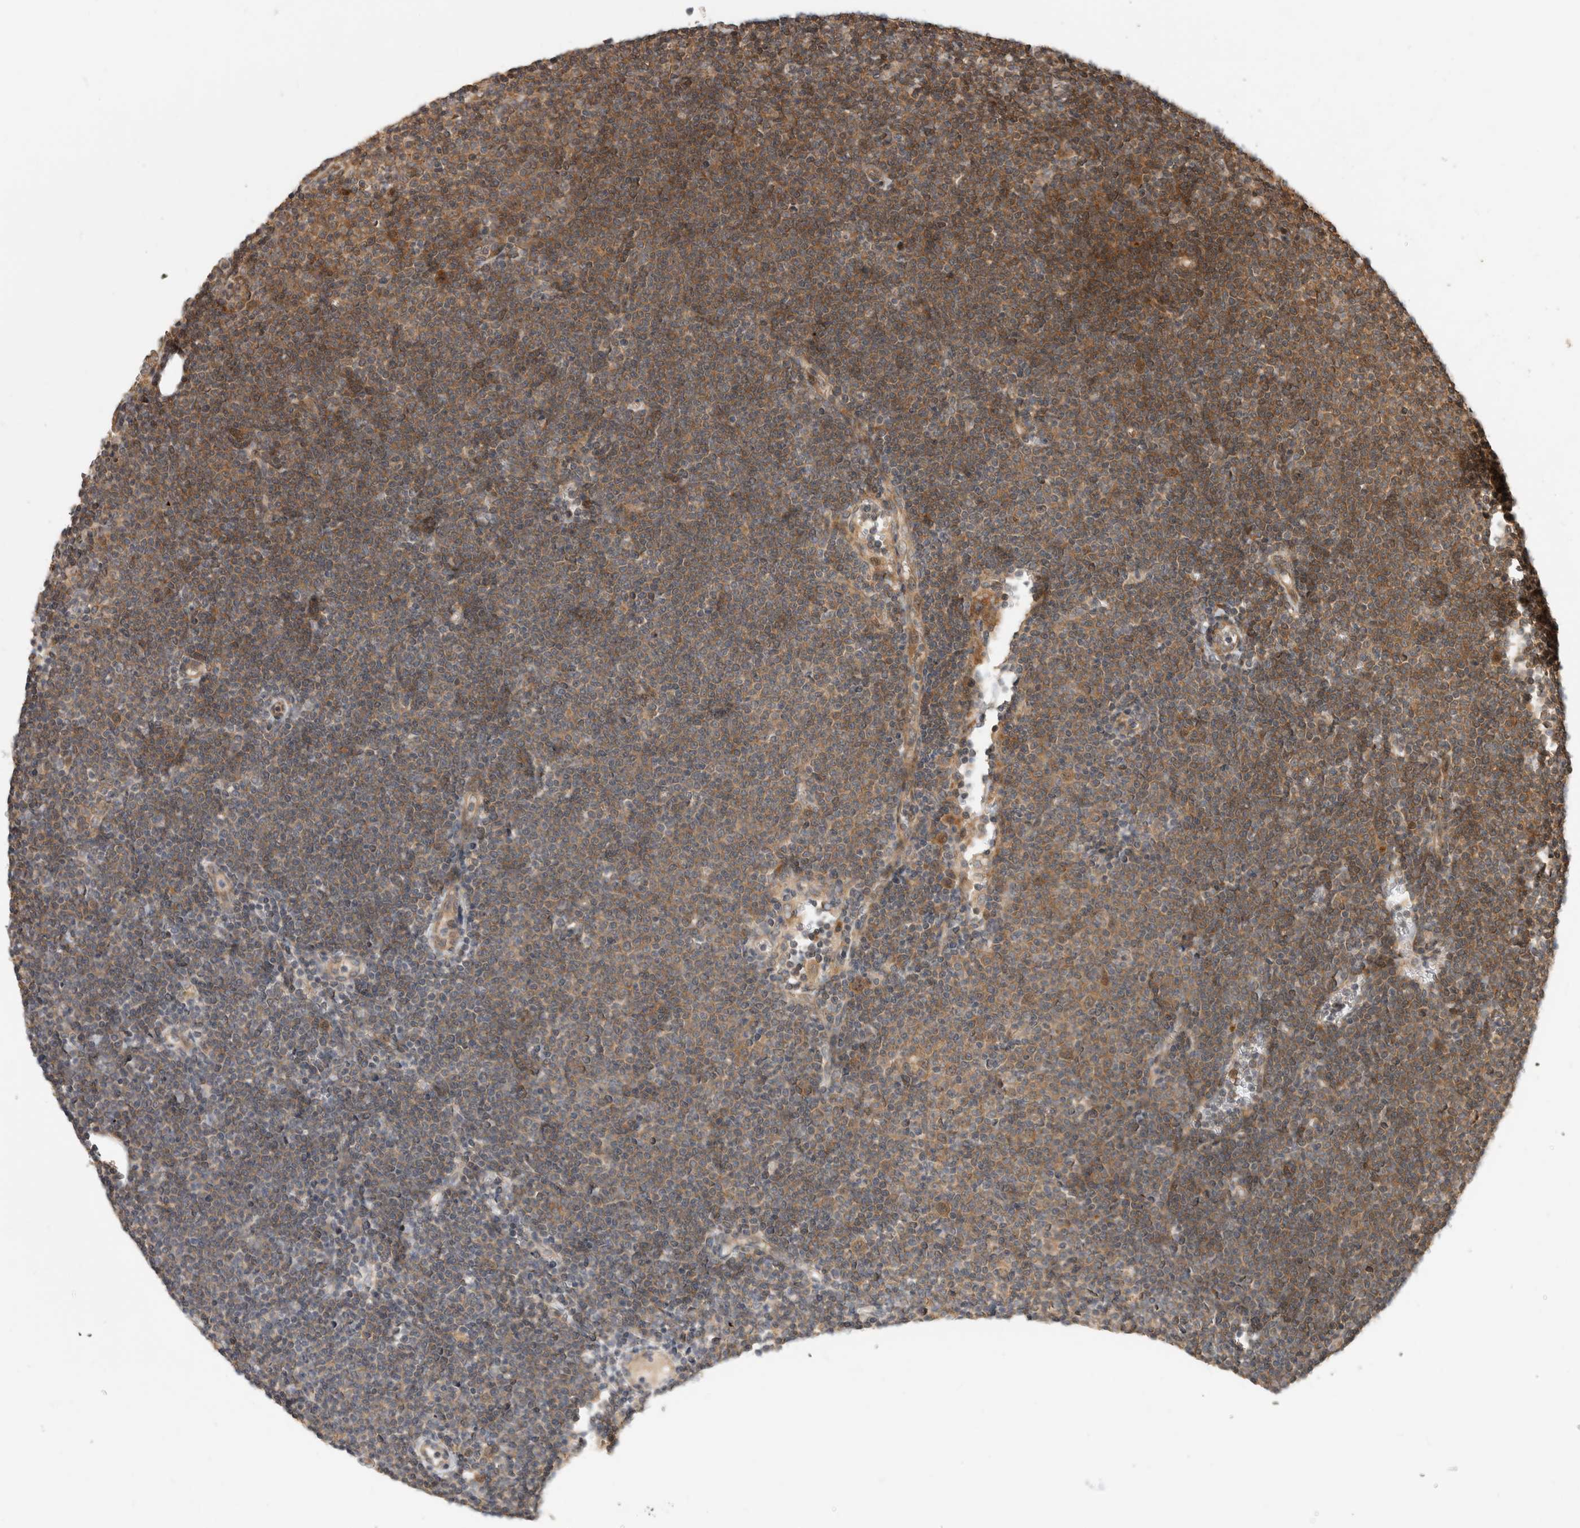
{"staining": {"intensity": "moderate", "quantity": ">75%", "location": "cytoplasmic/membranous"}, "tissue": "lymphoma", "cell_type": "Tumor cells", "image_type": "cancer", "snomed": [{"axis": "morphology", "description": "Malignant lymphoma, non-Hodgkin's type, Low grade"}, {"axis": "topography", "description": "Lymph node"}], "caption": "Immunohistochemistry (IHC) of malignant lymphoma, non-Hodgkin's type (low-grade) demonstrates medium levels of moderate cytoplasmic/membranous positivity in about >75% of tumor cells. (DAB (3,3'-diaminobenzidine) = brown stain, brightfield microscopy at high magnification).", "gene": "PCDHB15", "patient": {"sex": "female", "age": 53}}